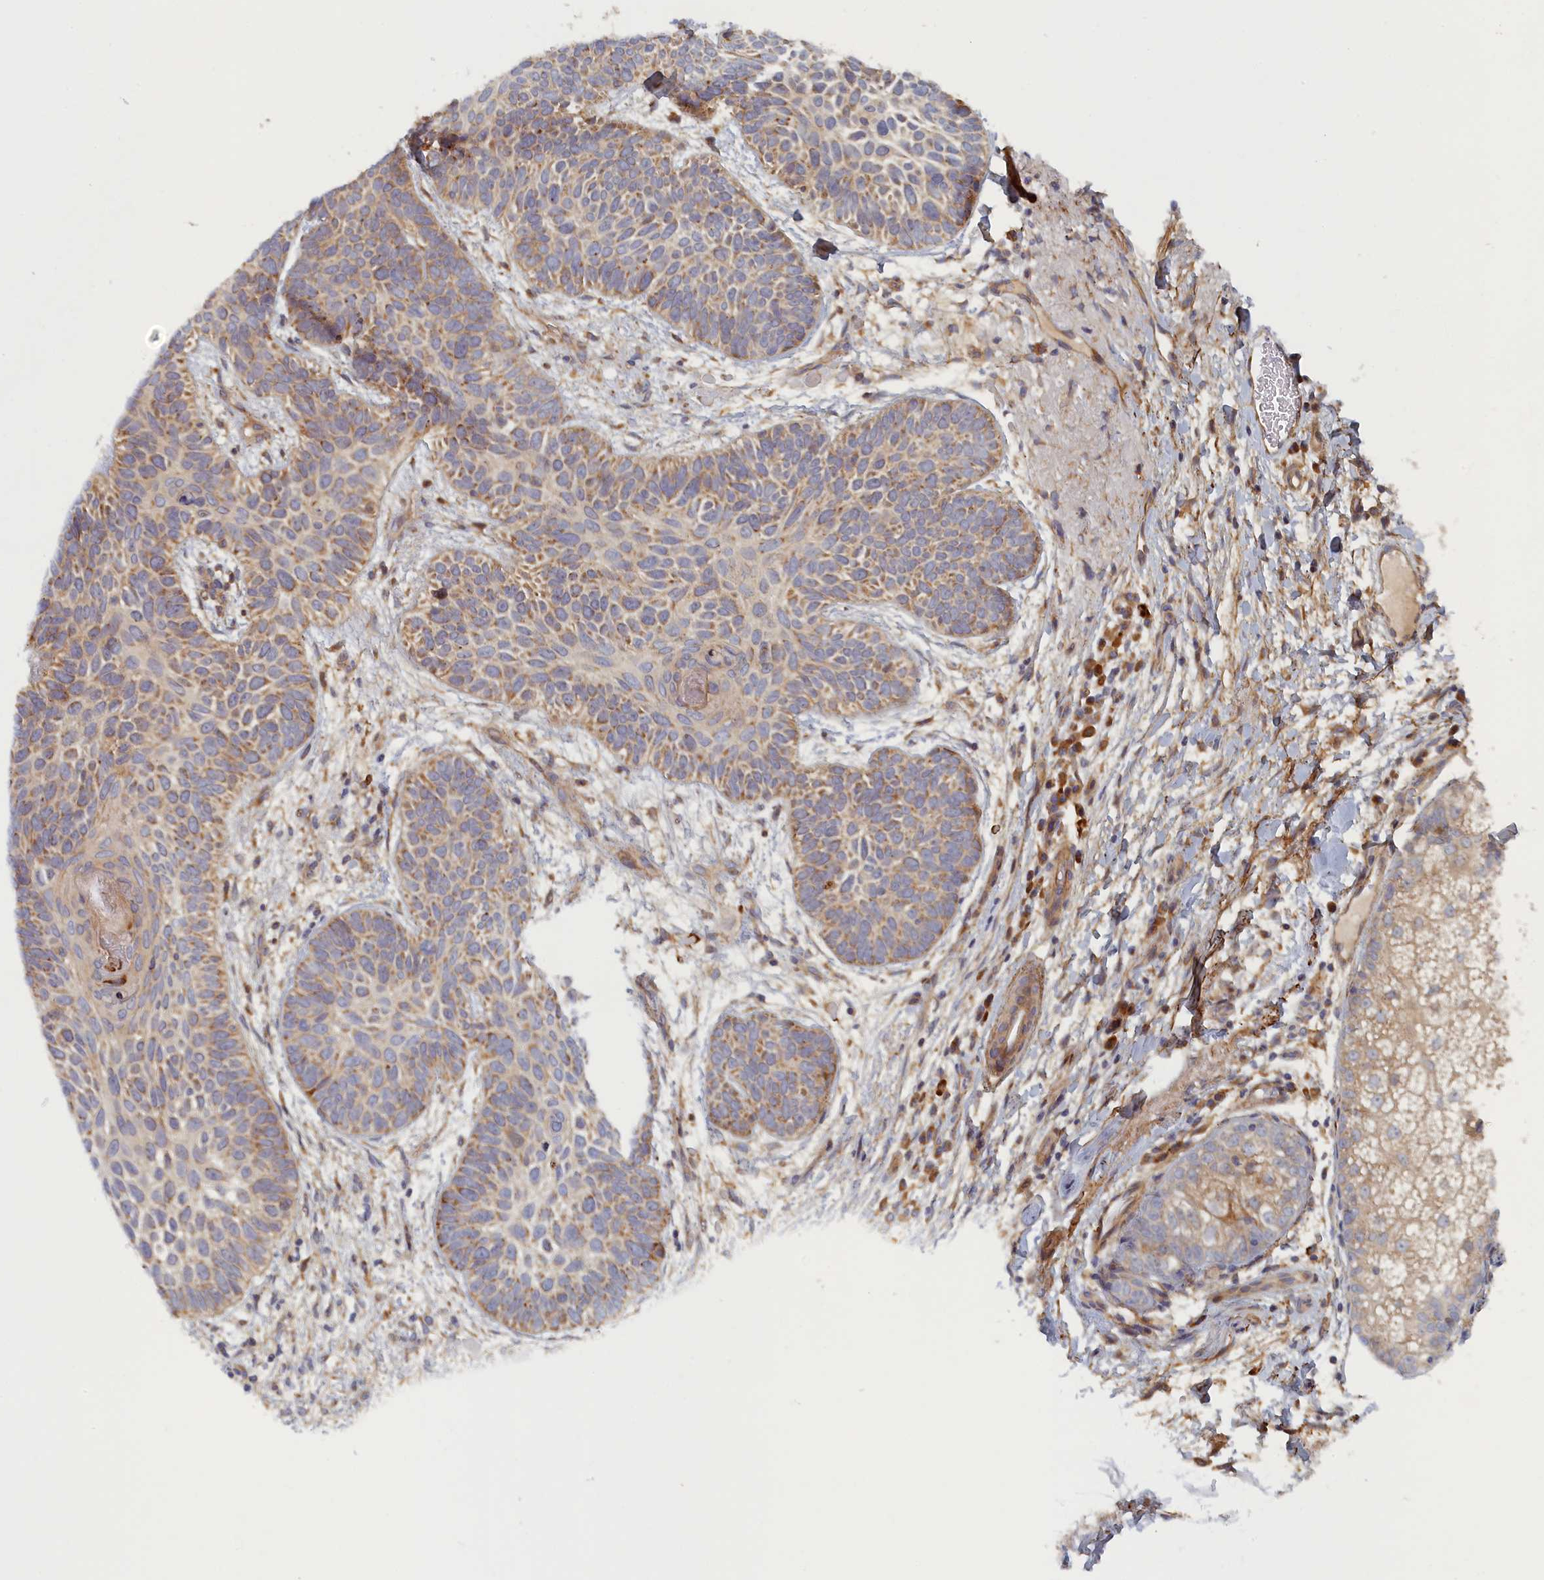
{"staining": {"intensity": "moderate", "quantity": "25%-75%", "location": "cytoplasmic/membranous"}, "tissue": "skin cancer", "cell_type": "Tumor cells", "image_type": "cancer", "snomed": [{"axis": "morphology", "description": "Basal cell carcinoma"}, {"axis": "topography", "description": "Skin"}], "caption": "Basal cell carcinoma (skin) tissue reveals moderate cytoplasmic/membranous staining in approximately 25%-75% of tumor cells The staining is performed using DAB brown chromogen to label protein expression. The nuclei are counter-stained blue using hematoxylin.", "gene": "TMEM196", "patient": {"sex": "male", "age": 85}}